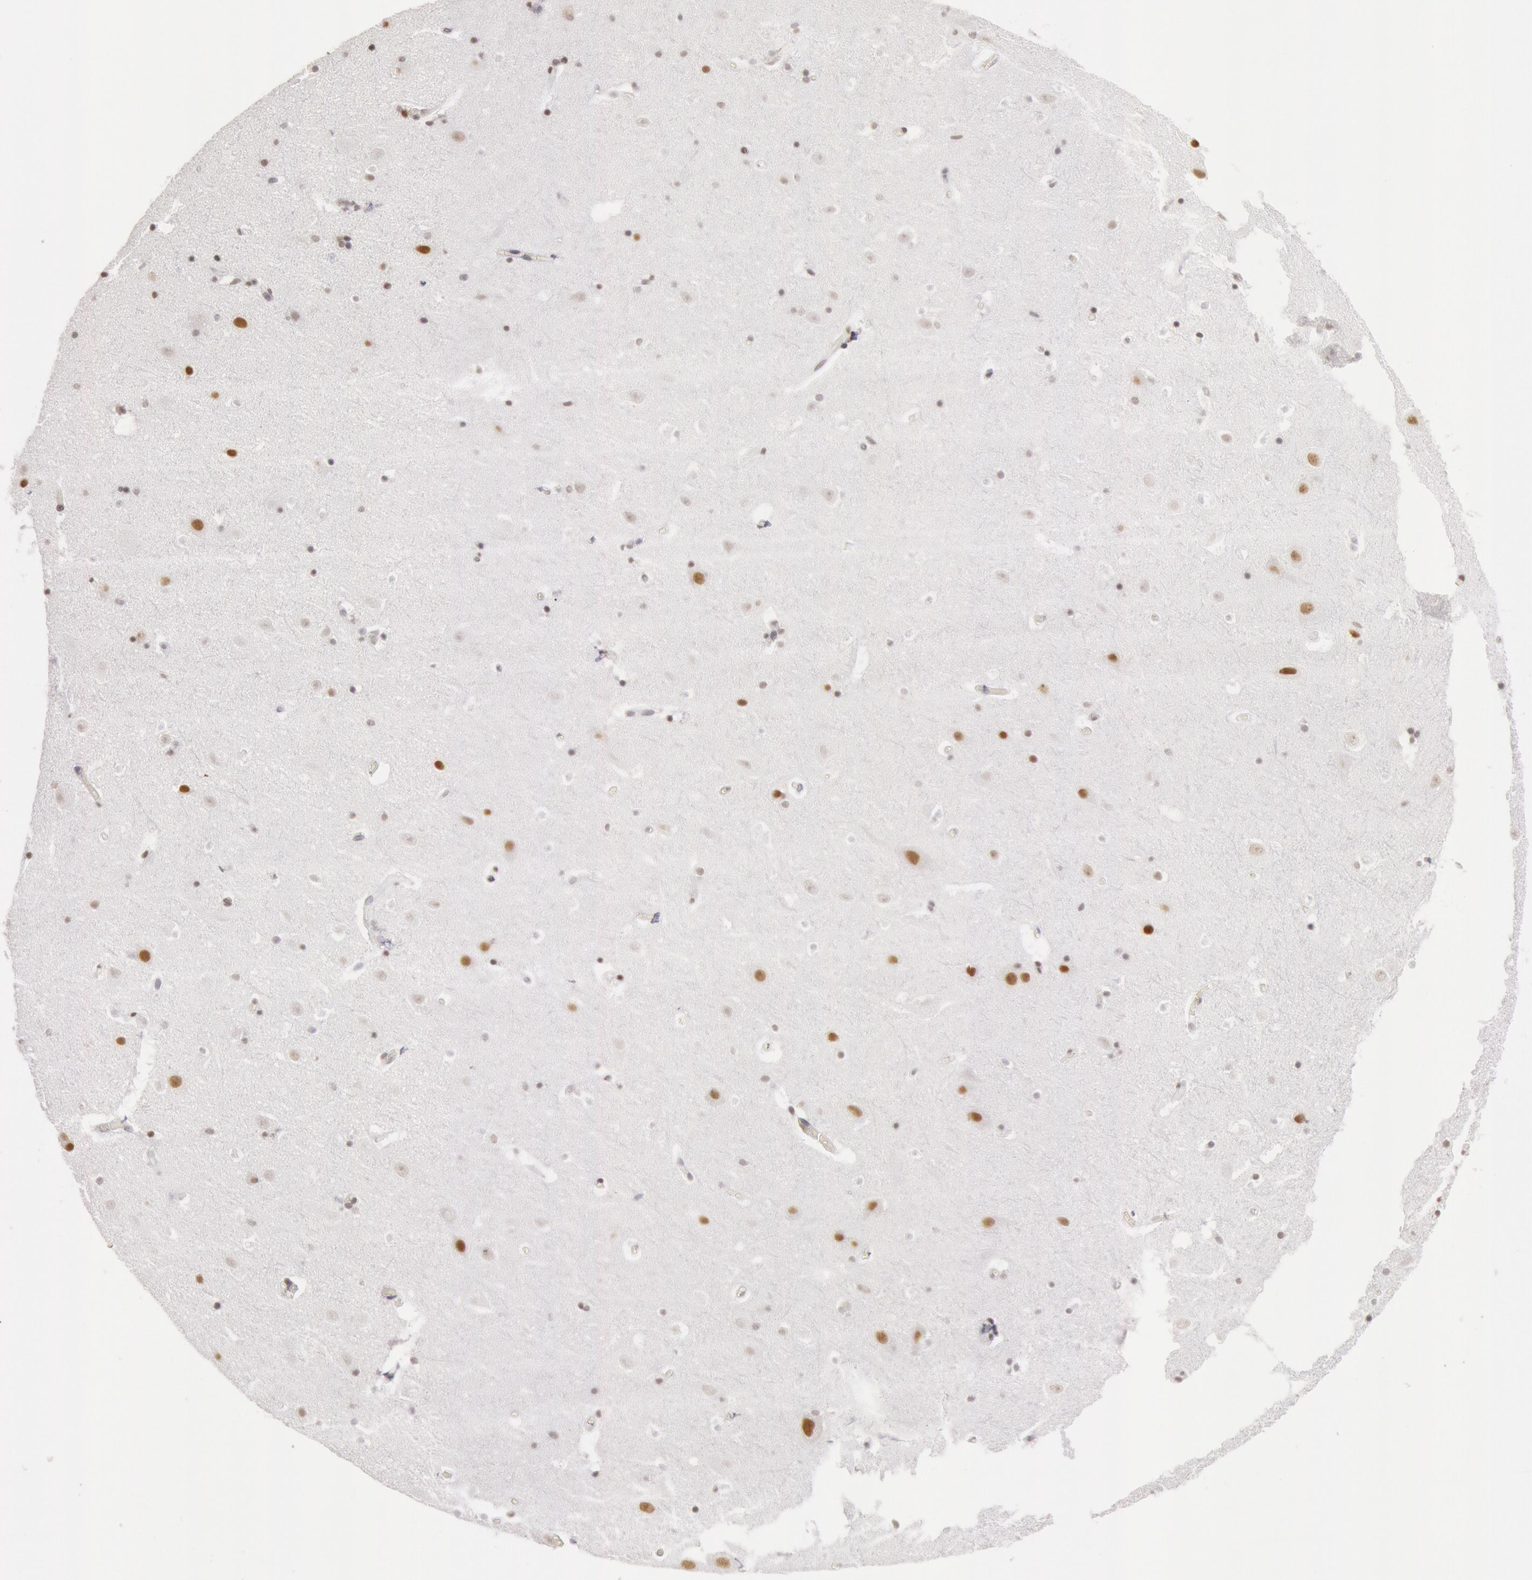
{"staining": {"intensity": "negative", "quantity": "none", "location": "none"}, "tissue": "hippocampus", "cell_type": "Glial cells", "image_type": "normal", "snomed": [{"axis": "morphology", "description": "Normal tissue, NOS"}, {"axis": "topography", "description": "Hippocampus"}], "caption": "Protein analysis of normal hippocampus shows no significant positivity in glial cells. (Stains: DAB (3,3'-diaminobenzidine) IHC with hematoxylin counter stain, Microscopy: brightfield microscopy at high magnification).", "gene": "ESS2", "patient": {"sex": "male", "age": 45}}